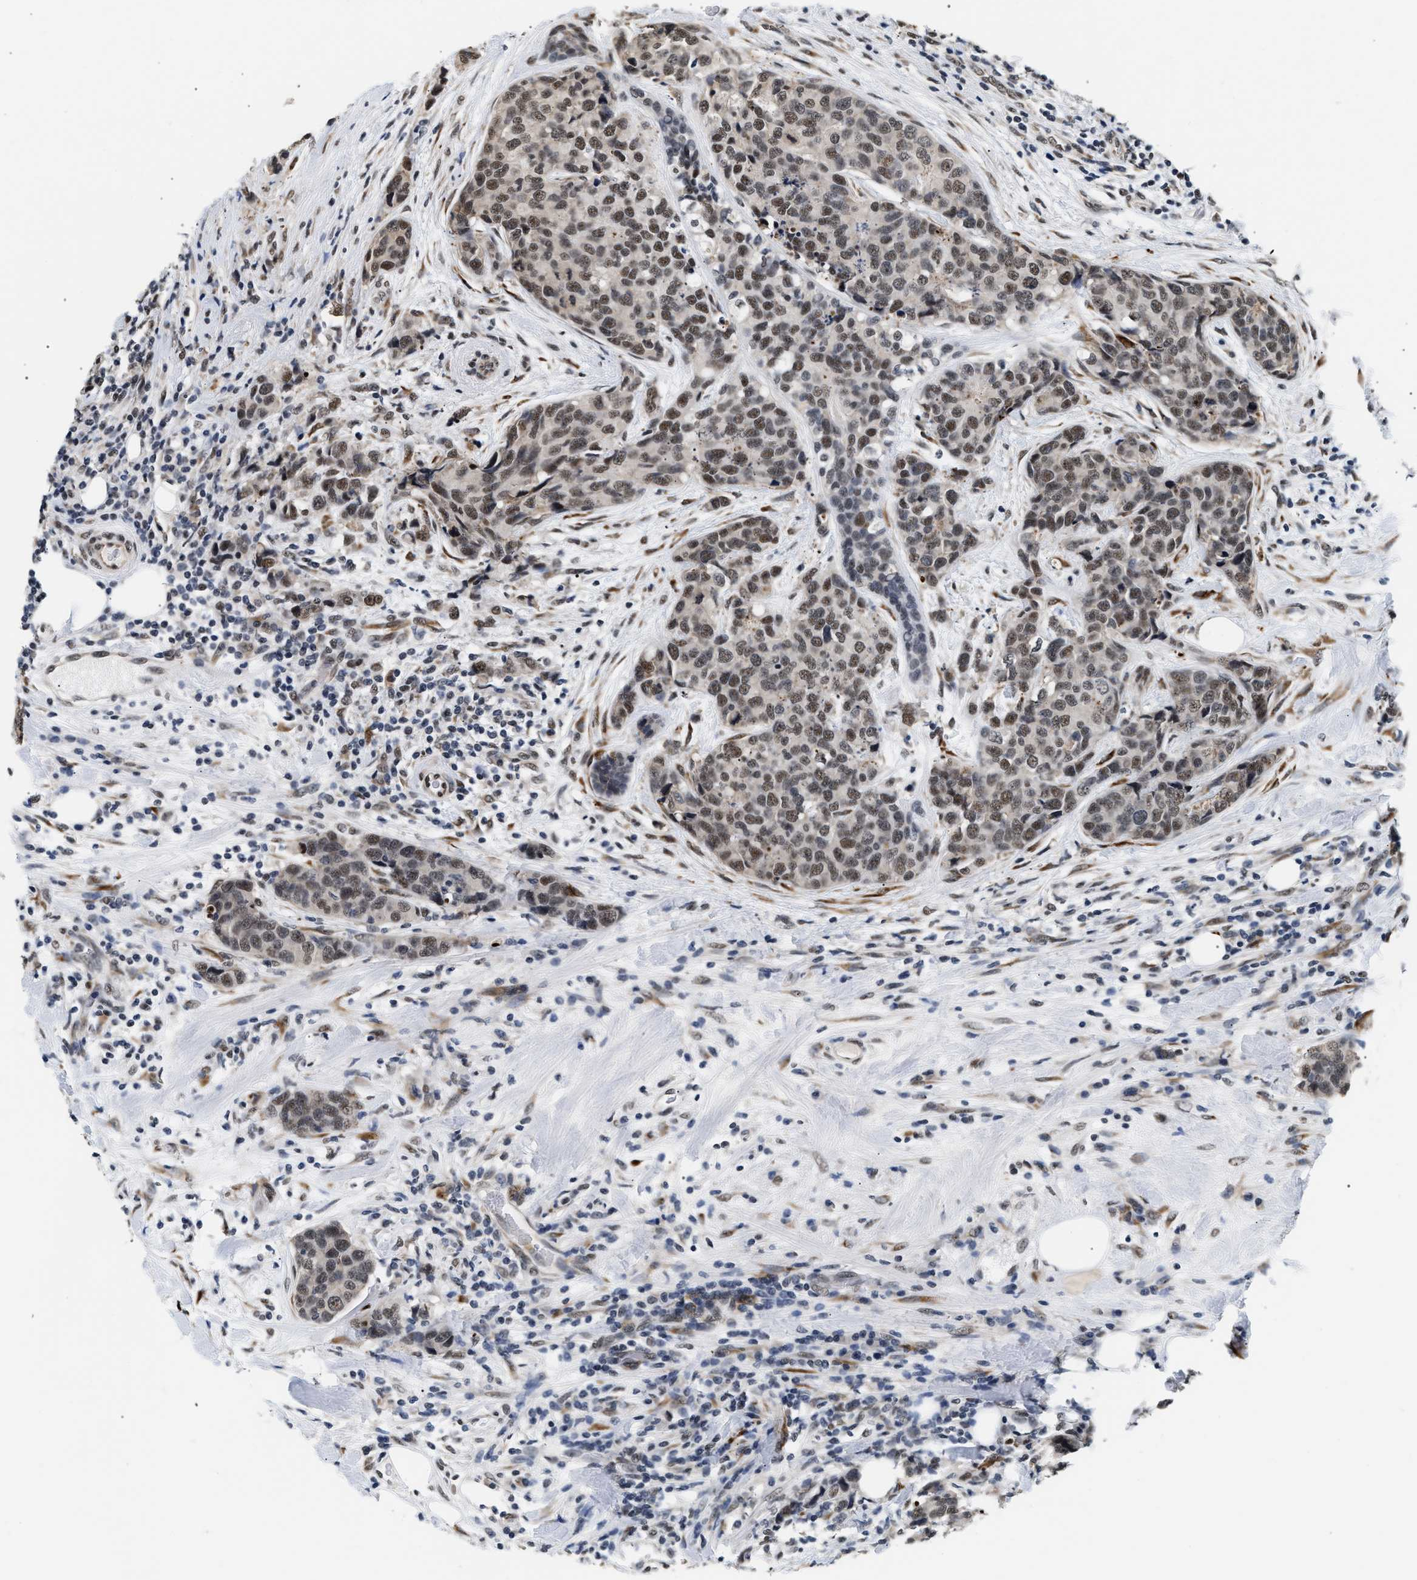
{"staining": {"intensity": "moderate", "quantity": "25%-75%", "location": "nuclear"}, "tissue": "breast cancer", "cell_type": "Tumor cells", "image_type": "cancer", "snomed": [{"axis": "morphology", "description": "Lobular carcinoma"}, {"axis": "topography", "description": "Breast"}], "caption": "This photomicrograph reveals immunohistochemistry staining of human breast cancer, with medium moderate nuclear expression in about 25%-75% of tumor cells.", "gene": "THOC1", "patient": {"sex": "female", "age": 59}}